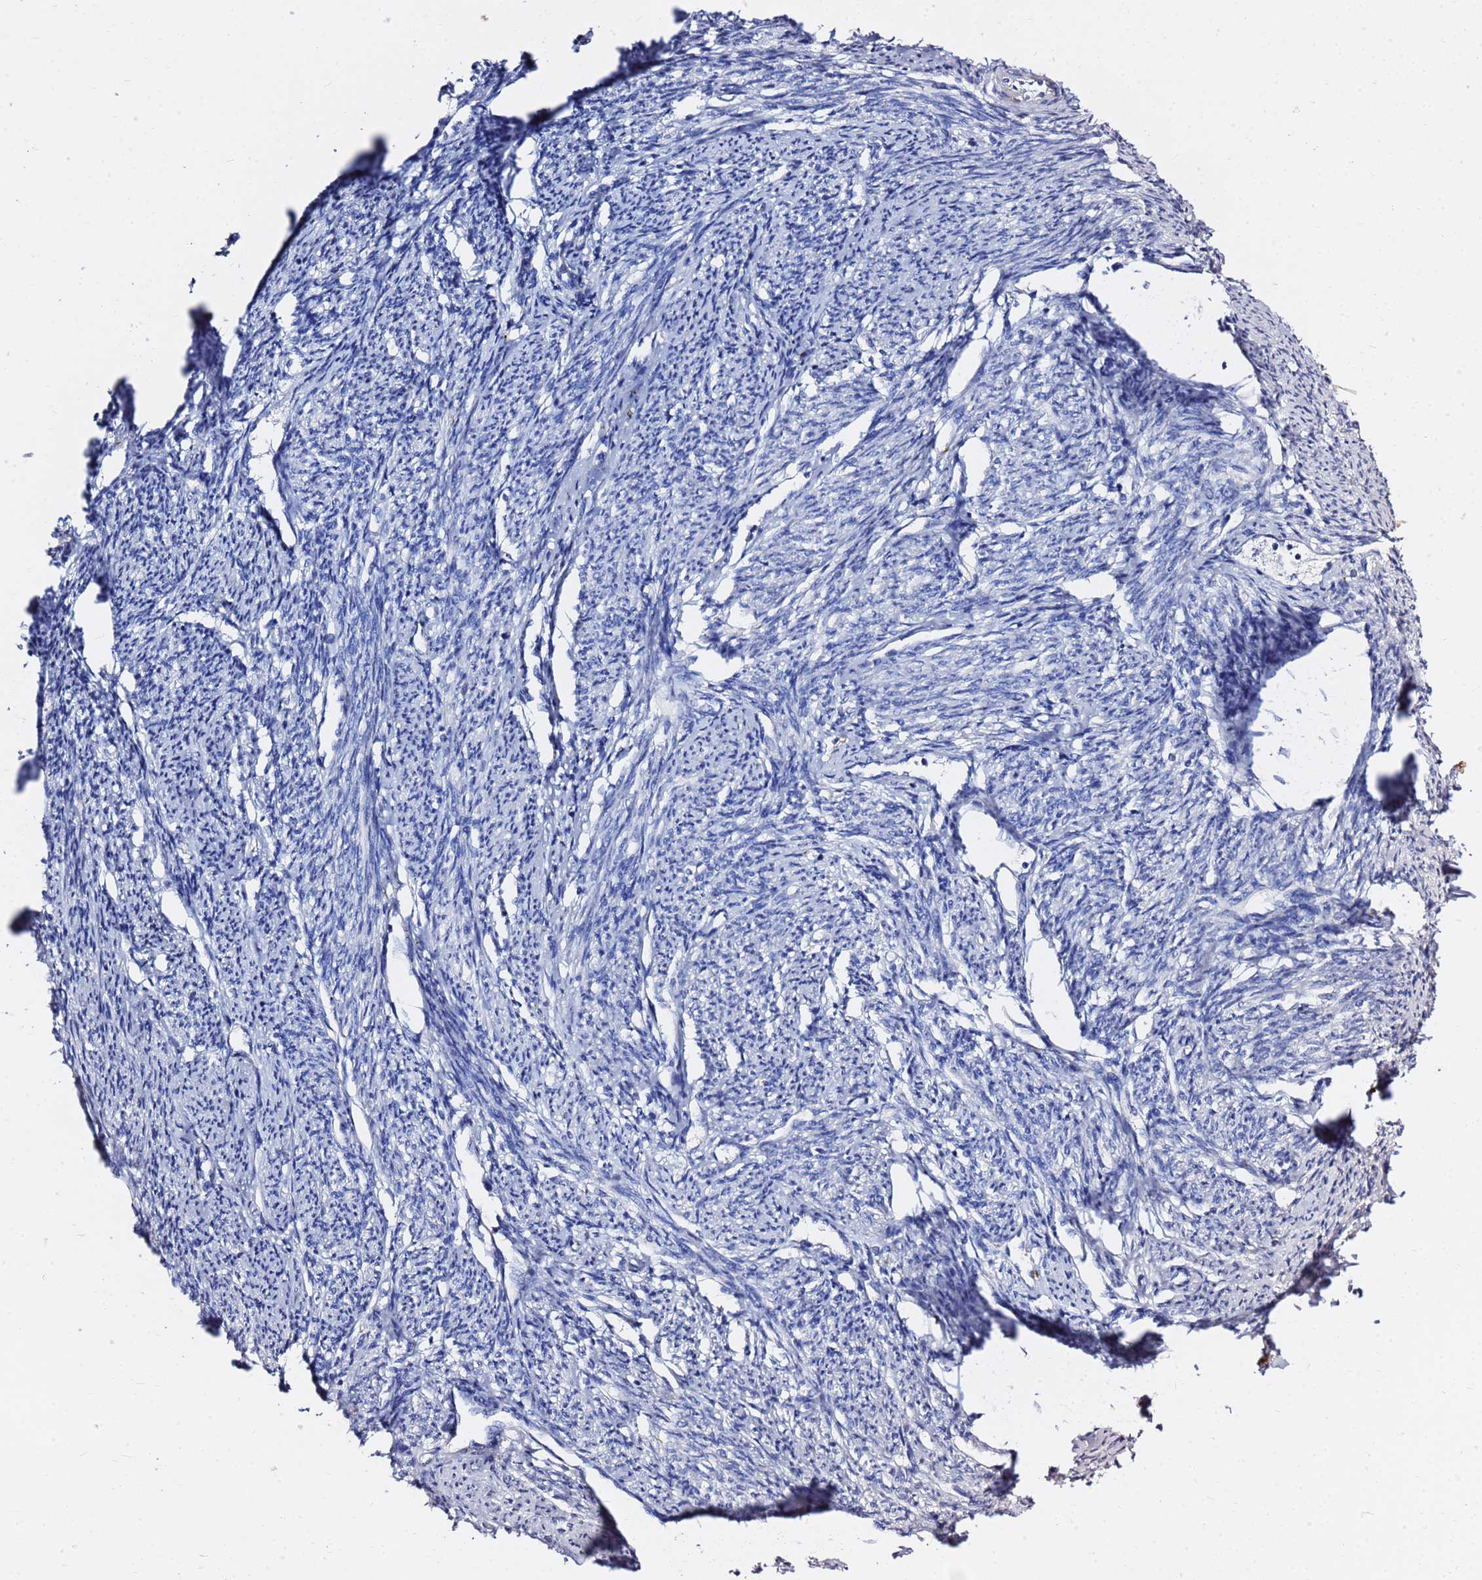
{"staining": {"intensity": "strong", "quantity": "25%-75%", "location": "cytoplasmic/membranous"}, "tissue": "smooth muscle", "cell_type": "Smooth muscle cells", "image_type": "normal", "snomed": [{"axis": "morphology", "description": "Normal tissue, NOS"}, {"axis": "topography", "description": "Smooth muscle"}, {"axis": "topography", "description": "Uterus"}], "caption": "Smooth muscle cells demonstrate strong cytoplasmic/membranous positivity in about 25%-75% of cells in normal smooth muscle.", "gene": "TUBA8", "patient": {"sex": "female", "age": 59}}